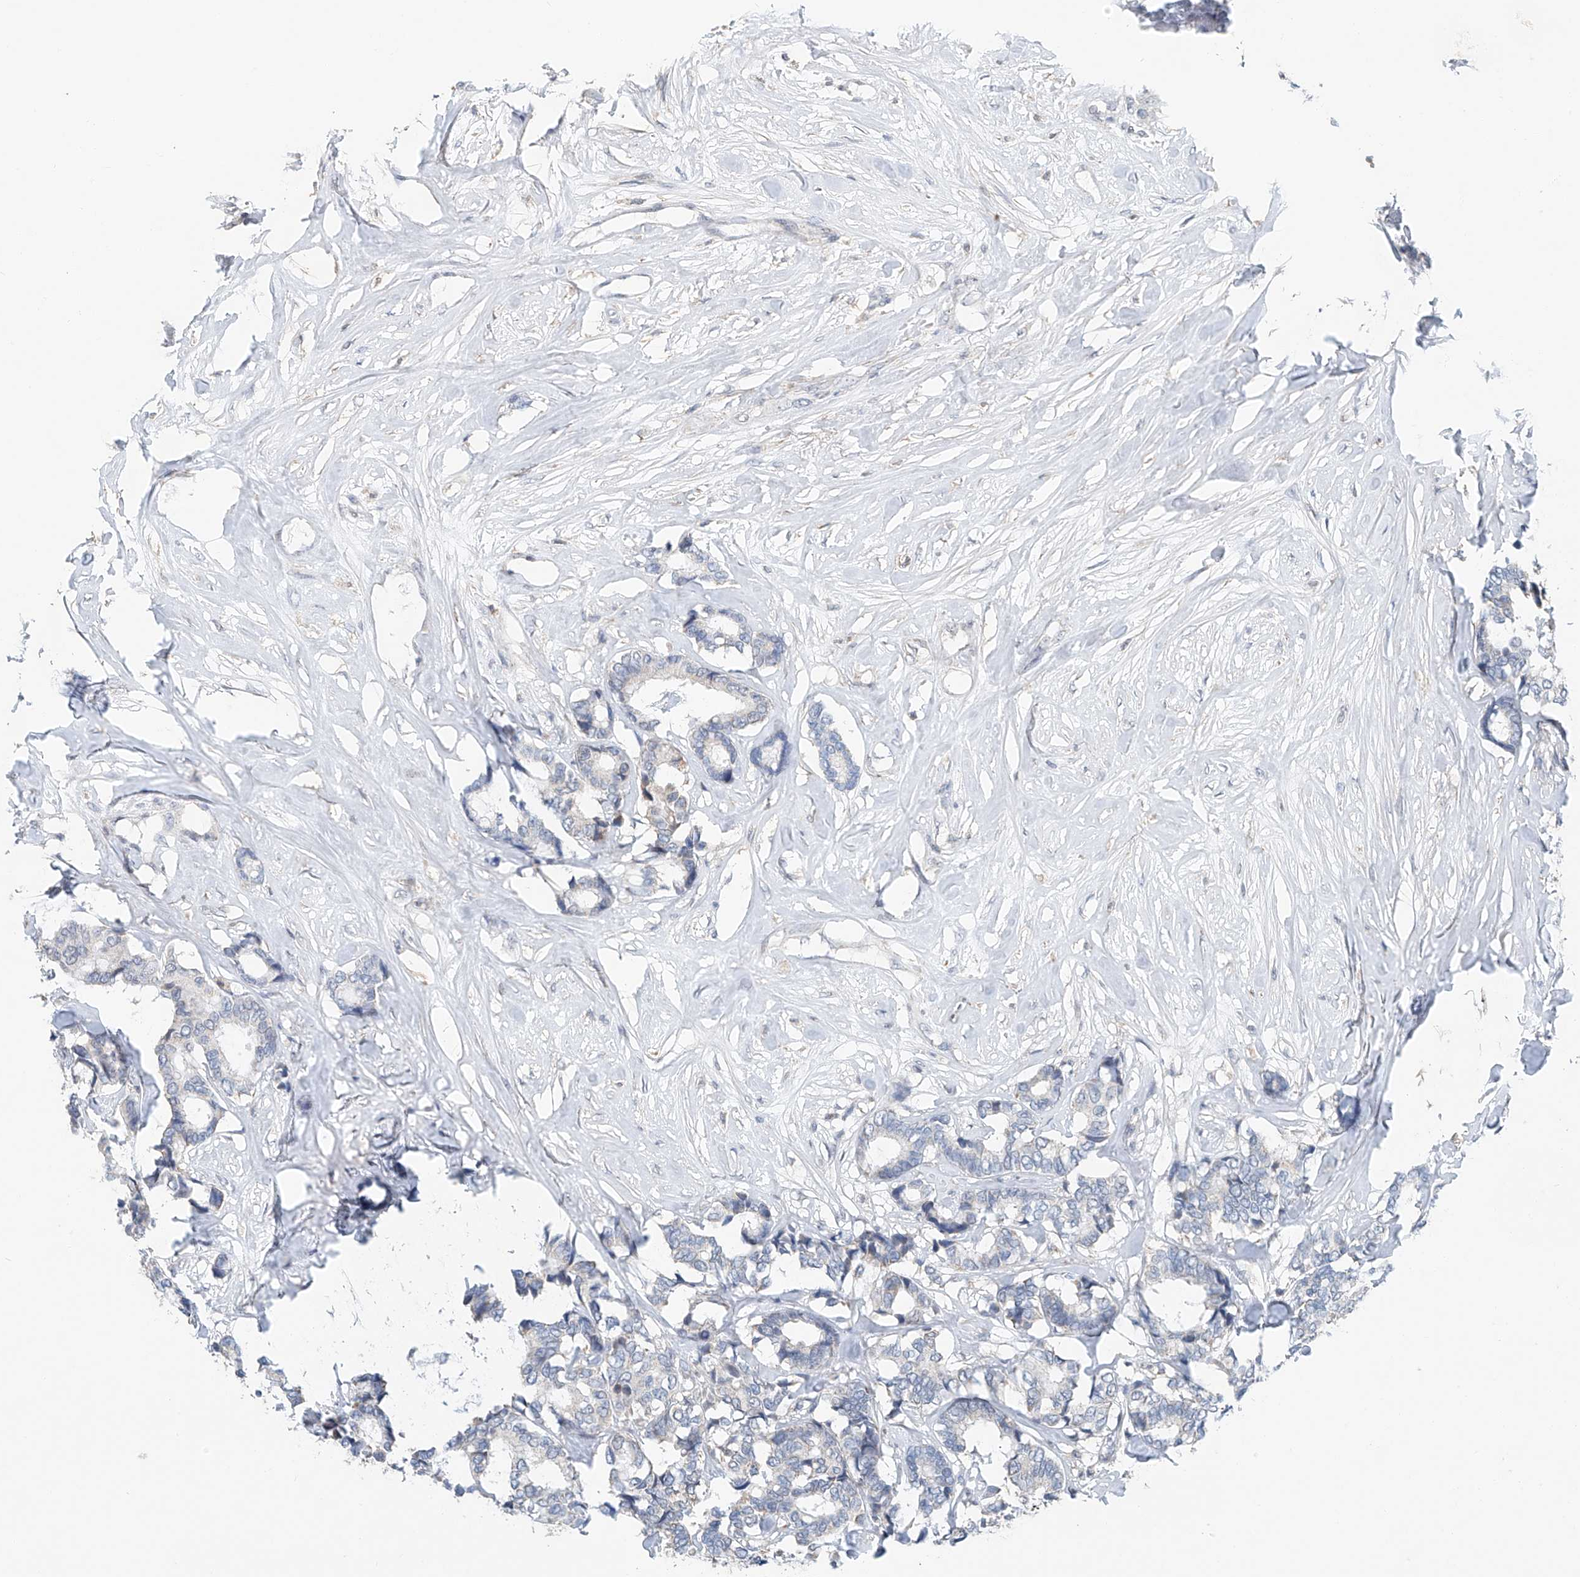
{"staining": {"intensity": "negative", "quantity": "none", "location": "none"}, "tissue": "breast cancer", "cell_type": "Tumor cells", "image_type": "cancer", "snomed": [{"axis": "morphology", "description": "Duct carcinoma"}, {"axis": "topography", "description": "Breast"}], "caption": "Tumor cells are negative for brown protein staining in invasive ductal carcinoma (breast).", "gene": "KLF15", "patient": {"sex": "female", "age": 87}}